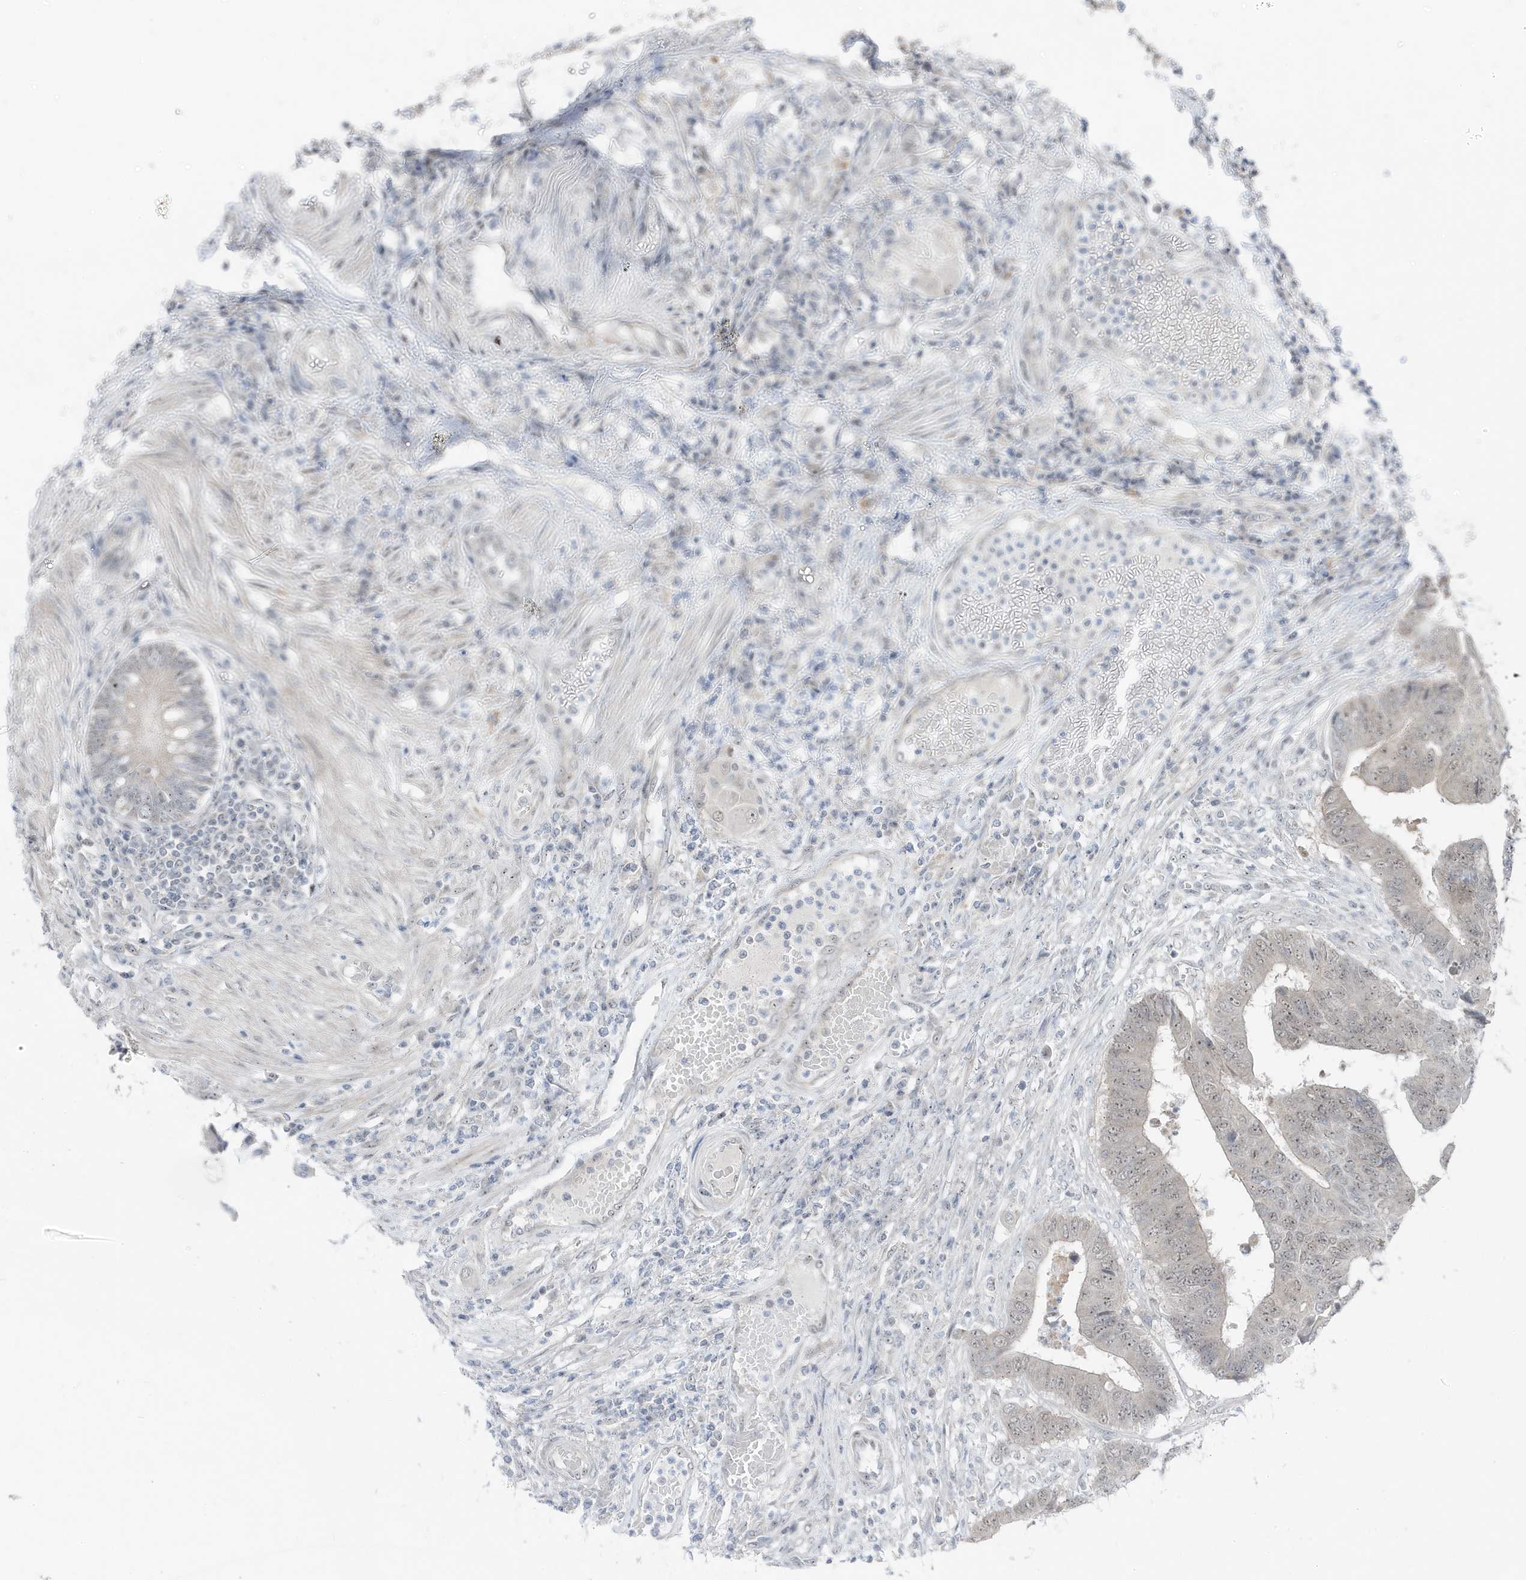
{"staining": {"intensity": "weak", "quantity": "<25%", "location": "nuclear"}, "tissue": "colorectal cancer", "cell_type": "Tumor cells", "image_type": "cancer", "snomed": [{"axis": "morphology", "description": "Adenocarcinoma, NOS"}, {"axis": "topography", "description": "Rectum"}], "caption": "Image shows no significant protein expression in tumor cells of adenocarcinoma (colorectal).", "gene": "TSEN15", "patient": {"sex": "male", "age": 84}}